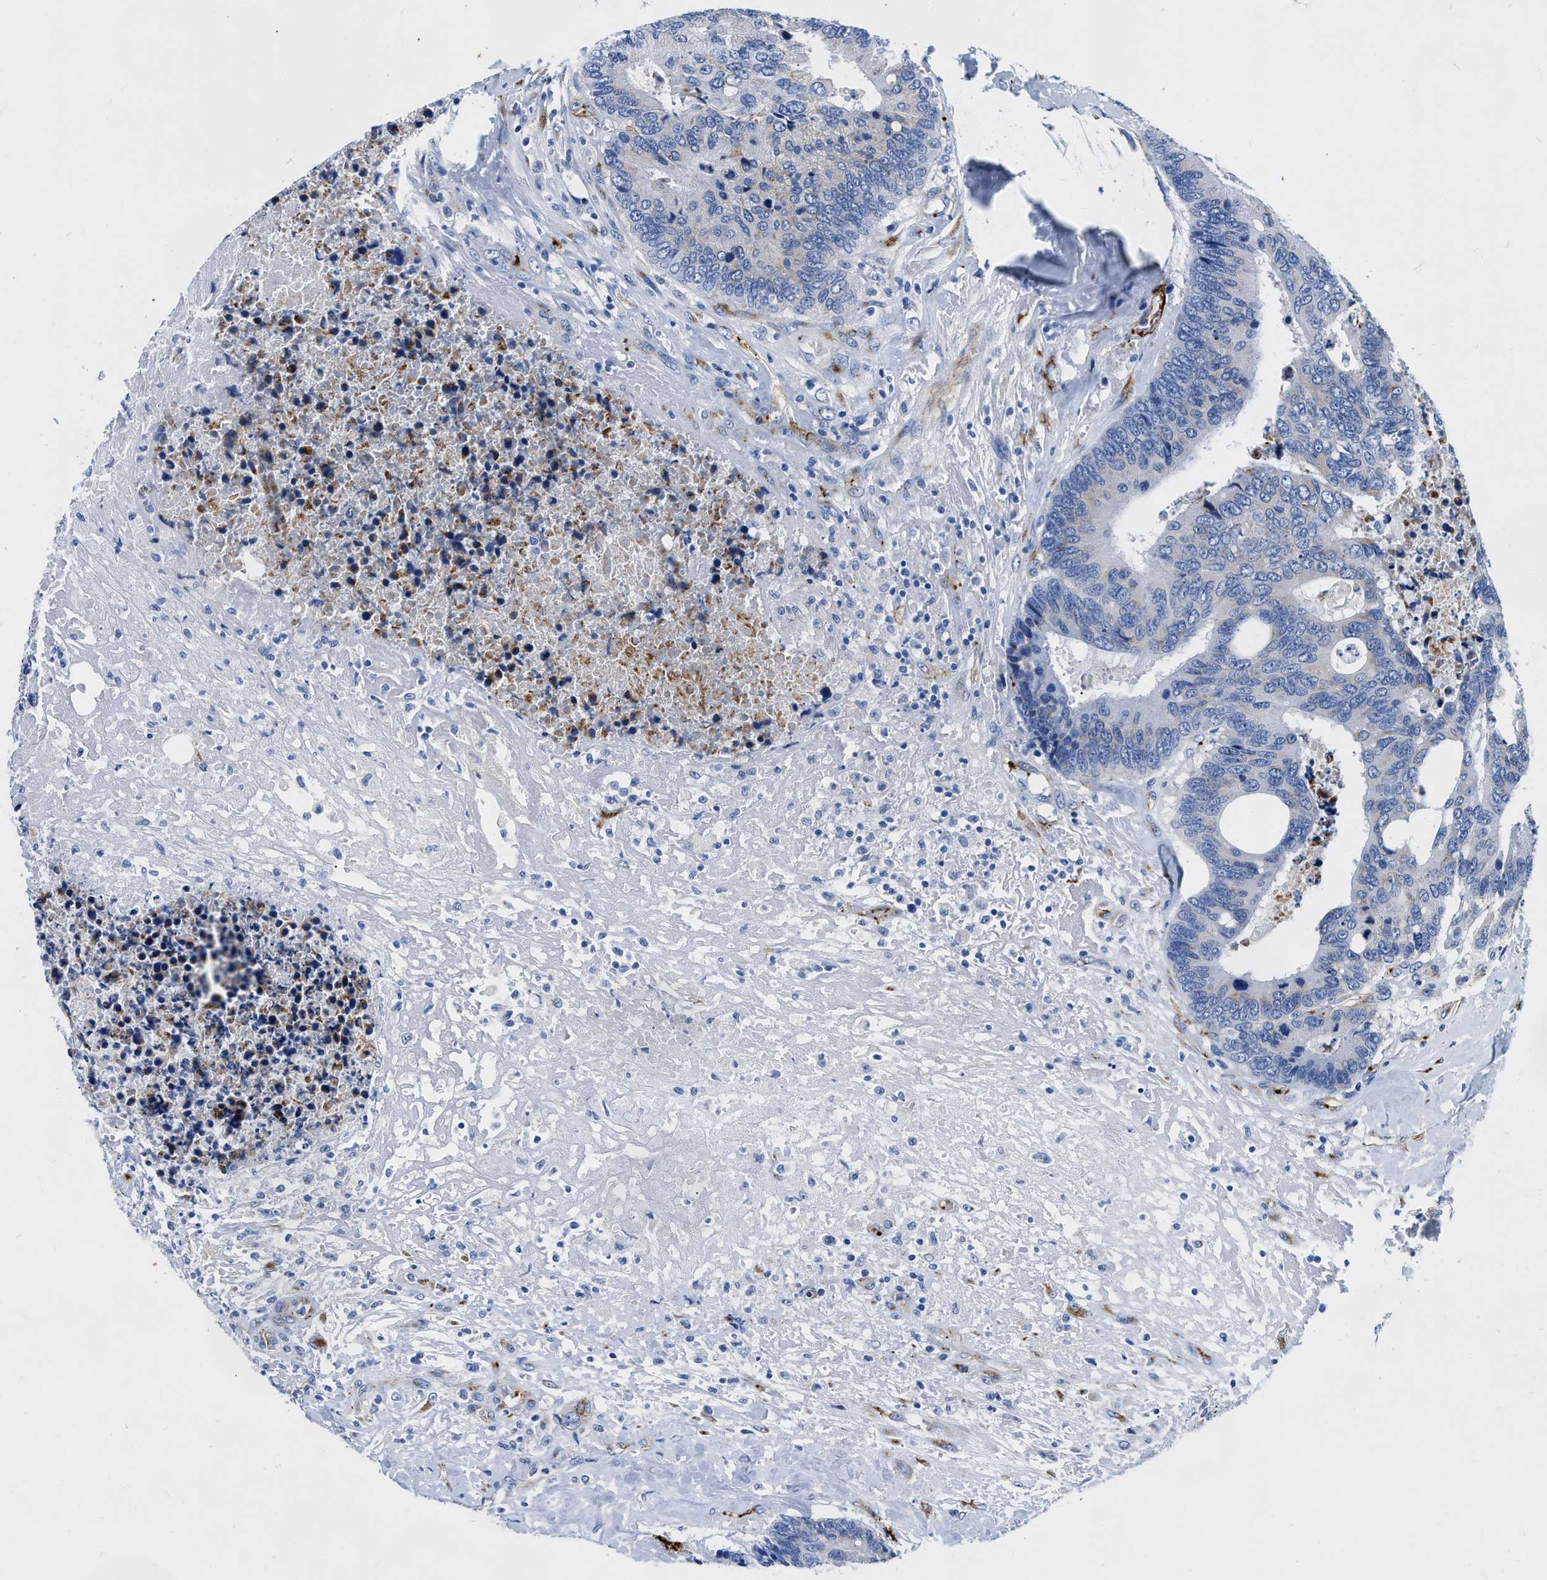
{"staining": {"intensity": "weak", "quantity": "<25%", "location": "cytoplasmic/membranous"}, "tissue": "colorectal cancer", "cell_type": "Tumor cells", "image_type": "cancer", "snomed": [{"axis": "morphology", "description": "Adenocarcinoma, NOS"}, {"axis": "topography", "description": "Rectum"}], "caption": "There is no significant staining in tumor cells of colorectal cancer (adenocarcinoma). The staining was performed using DAB to visualize the protein expression in brown, while the nuclei were stained in blue with hematoxylin (Magnification: 20x).", "gene": "TVP23B", "patient": {"sex": "male", "age": 55}}